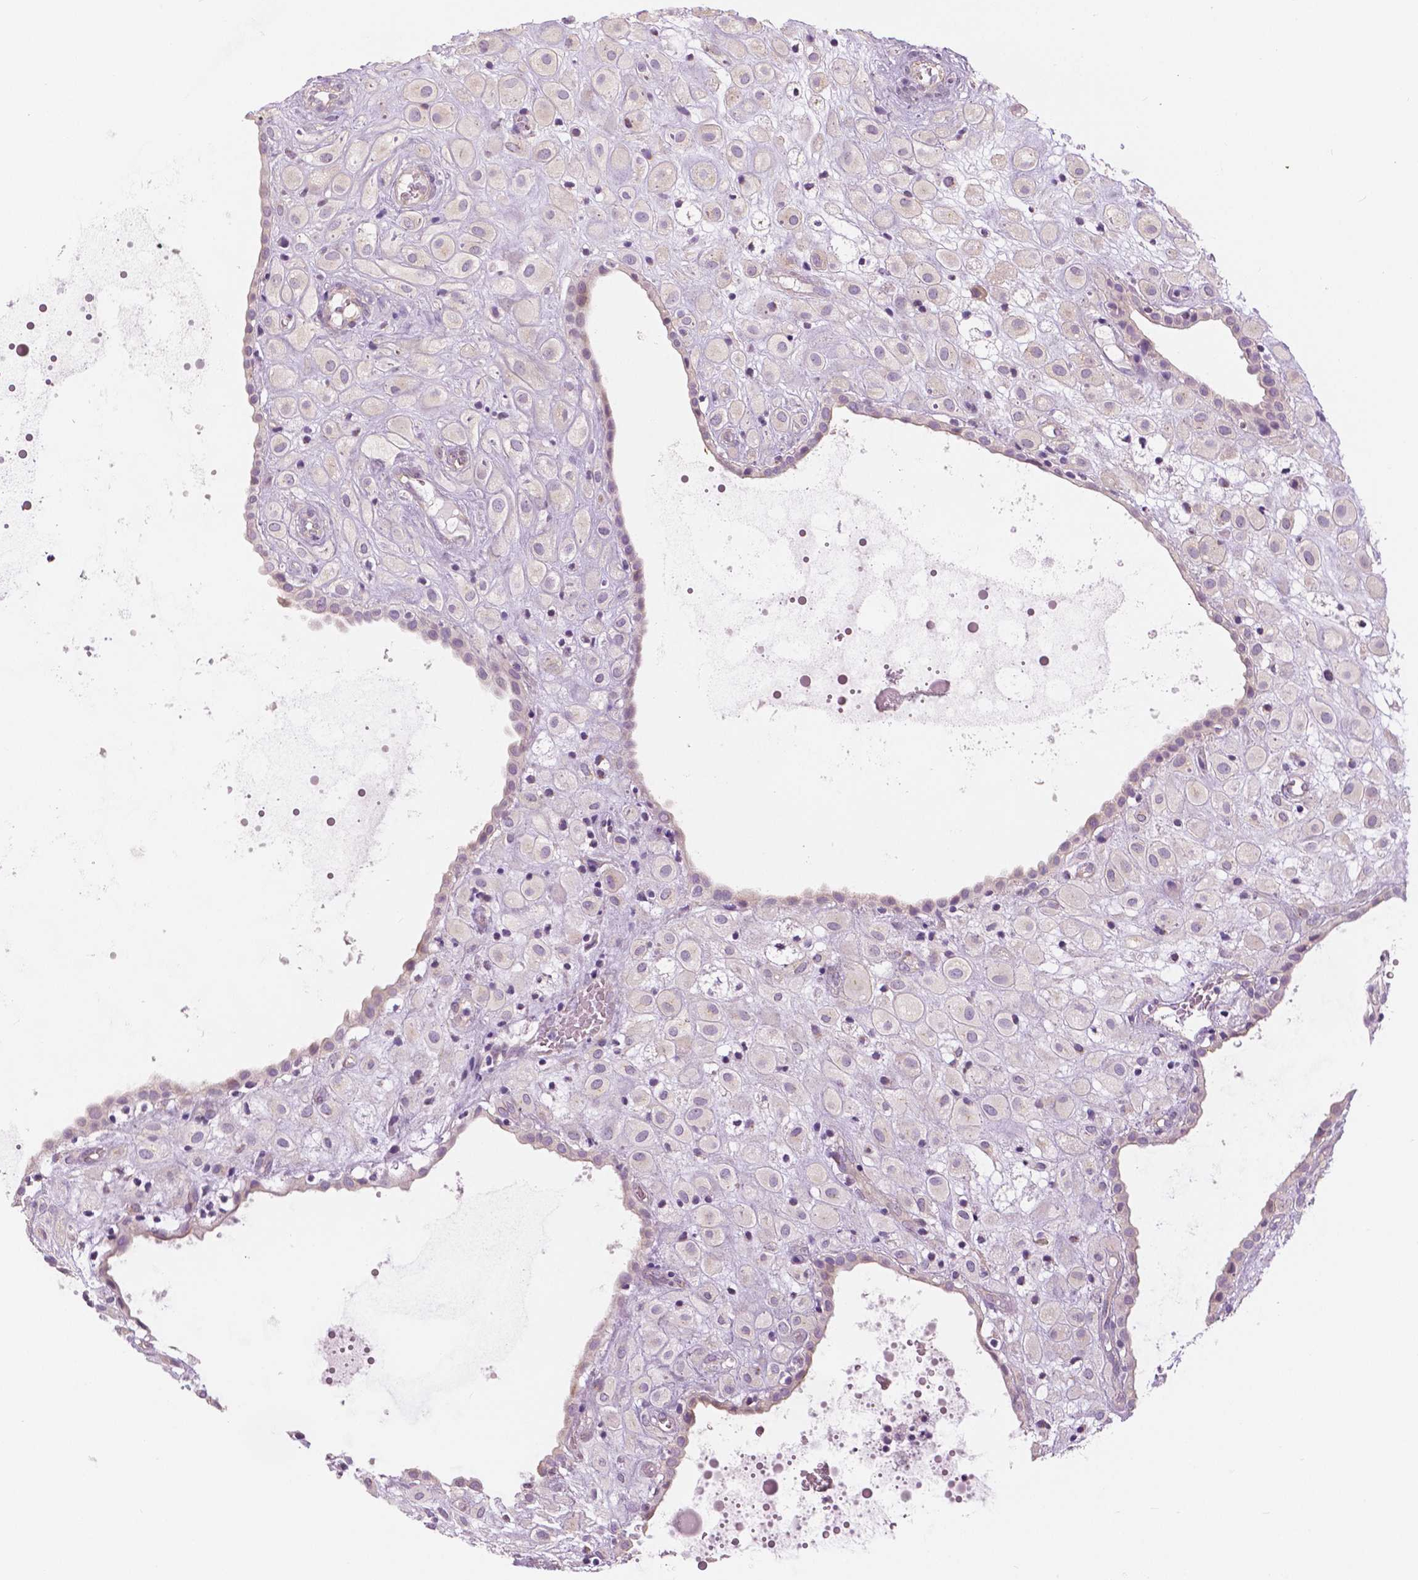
{"staining": {"intensity": "negative", "quantity": "none", "location": "none"}, "tissue": "placenta", "cell_type": "Decidual cells", "image_type": "normal", "snomed": [{"axis": "morphology", "description": "Normal tissue, NOS"}, {"axis": "topography", "description": "Placenta"}], "caption": "Decidual cells show no significant expression in normal placenta. (DAB immunohistochemistry visualized using brightfield microscopy, high magnification).", "gene": "SLC24A1", "patient": {"sex": "female", "age": 24}}